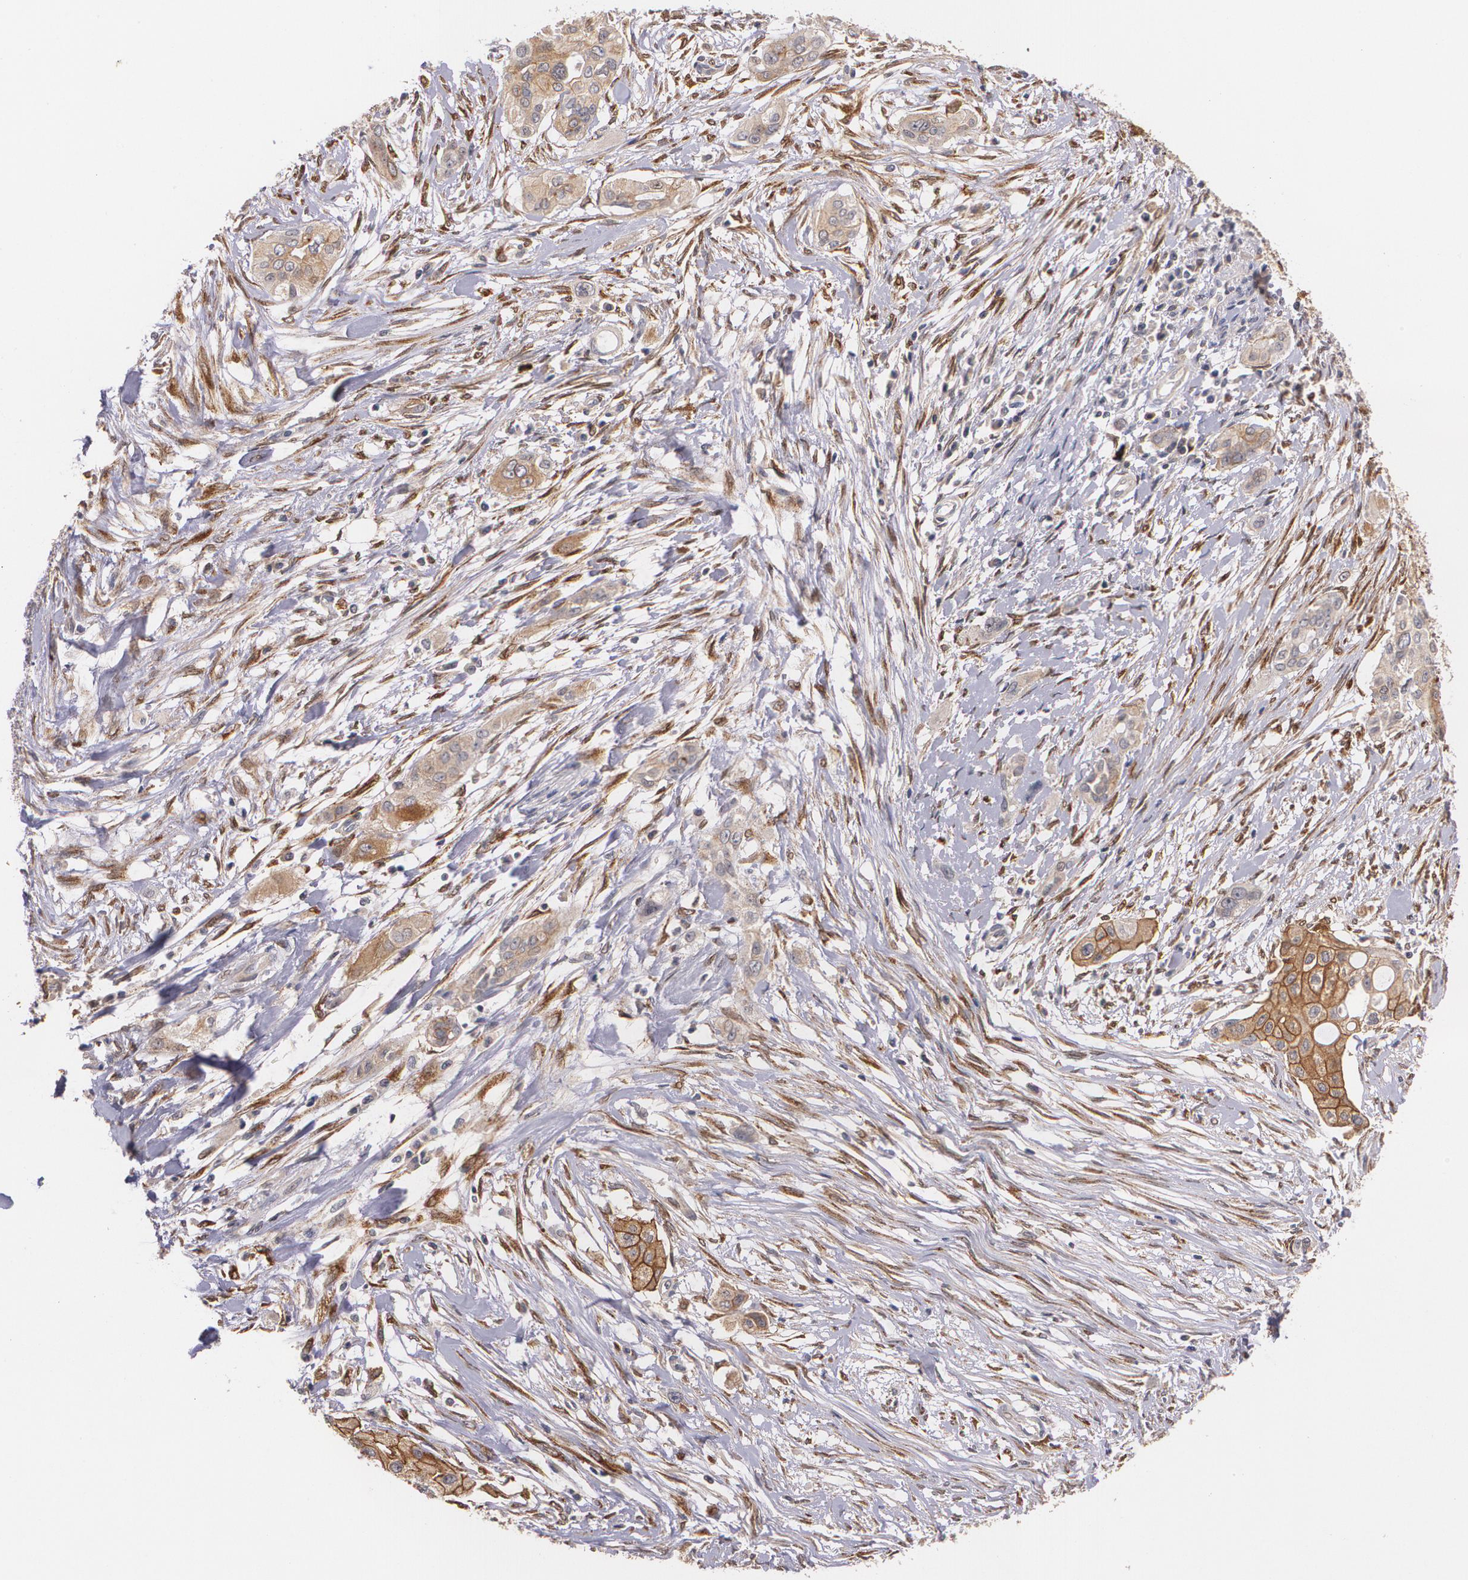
{"staining": {"intensity": "strong", "quantity": ">75%", "location": "cytoplasmic/membranous"}, "tissue": "pancreatic cancer", "cell_type": "Tumor cells", "image_type": "cancer", "snomed": [{"axis": "morphology", "description": "Adenocarcinoma, NOS"}, {"axis": "topography", "description": "Pancreas"}], "caption": "IHC histopathology image of neoplastic tissue: human pancreatic cancer (adenocarcinoma) stained using immunohistochemistry (IHC) exhibits high levels of strong protein expression localized specifically in the cytoplasmic/membranous of tumor cells, appearing as a cytoplasmic/membranous brown color.", "gene": "IFNGR2", "patient": {"sex": "female", "age": 60}}